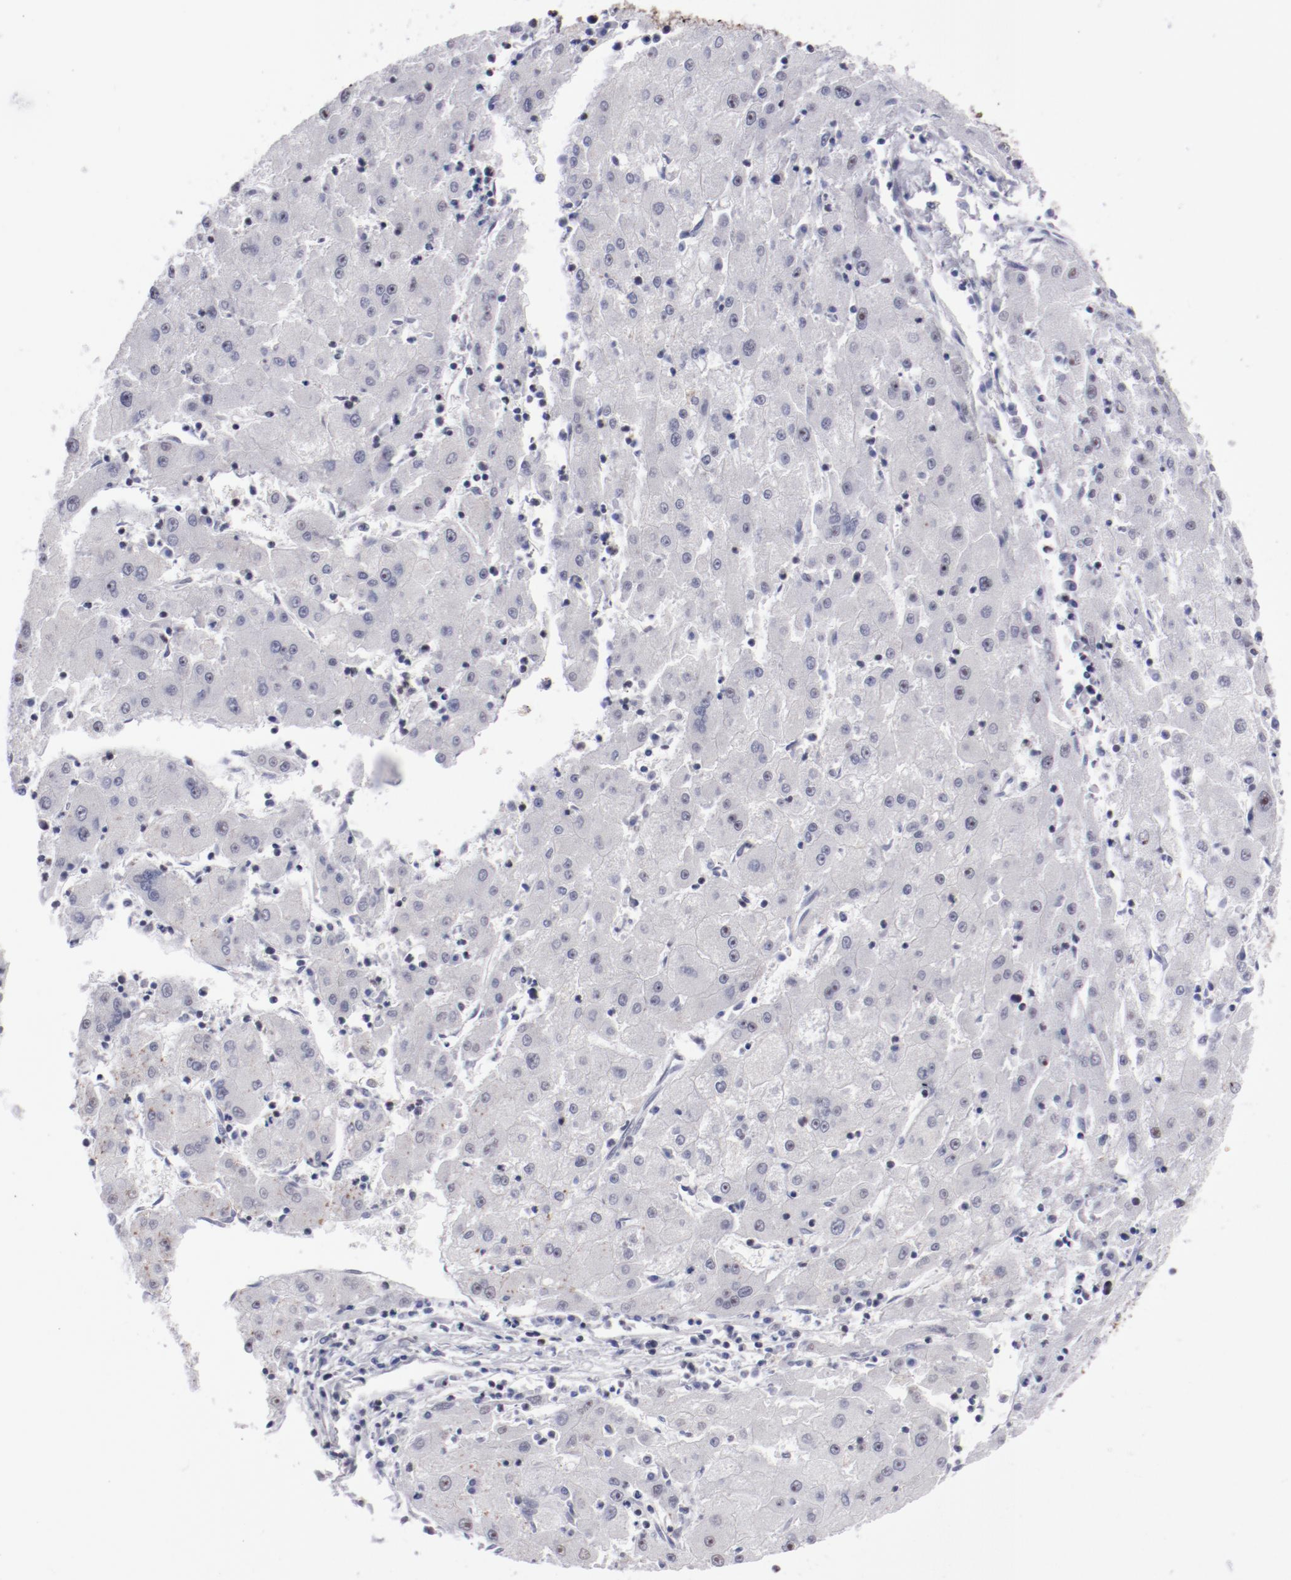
{"staining": {"intensity": "negative", "quantity": "none", "location": "none"}, "tissue": "liver cancer", "cell_type": "Tumor cells", "image_type": "cancer", "snomed": [{"axis": "morphology", "description": "Carcinoma, Hepatocellular, NOS"}, {"axis": "topography", "description": "Liver"}], "caption": "Immunohistochemical staining of human liver cancer displays no significant staining in tumor cells. (DAB immunohistochemistry (IHC), high magnification).", "gene": "HNRNPA2B1", "patient": {"sex": "male", "age": 72}}